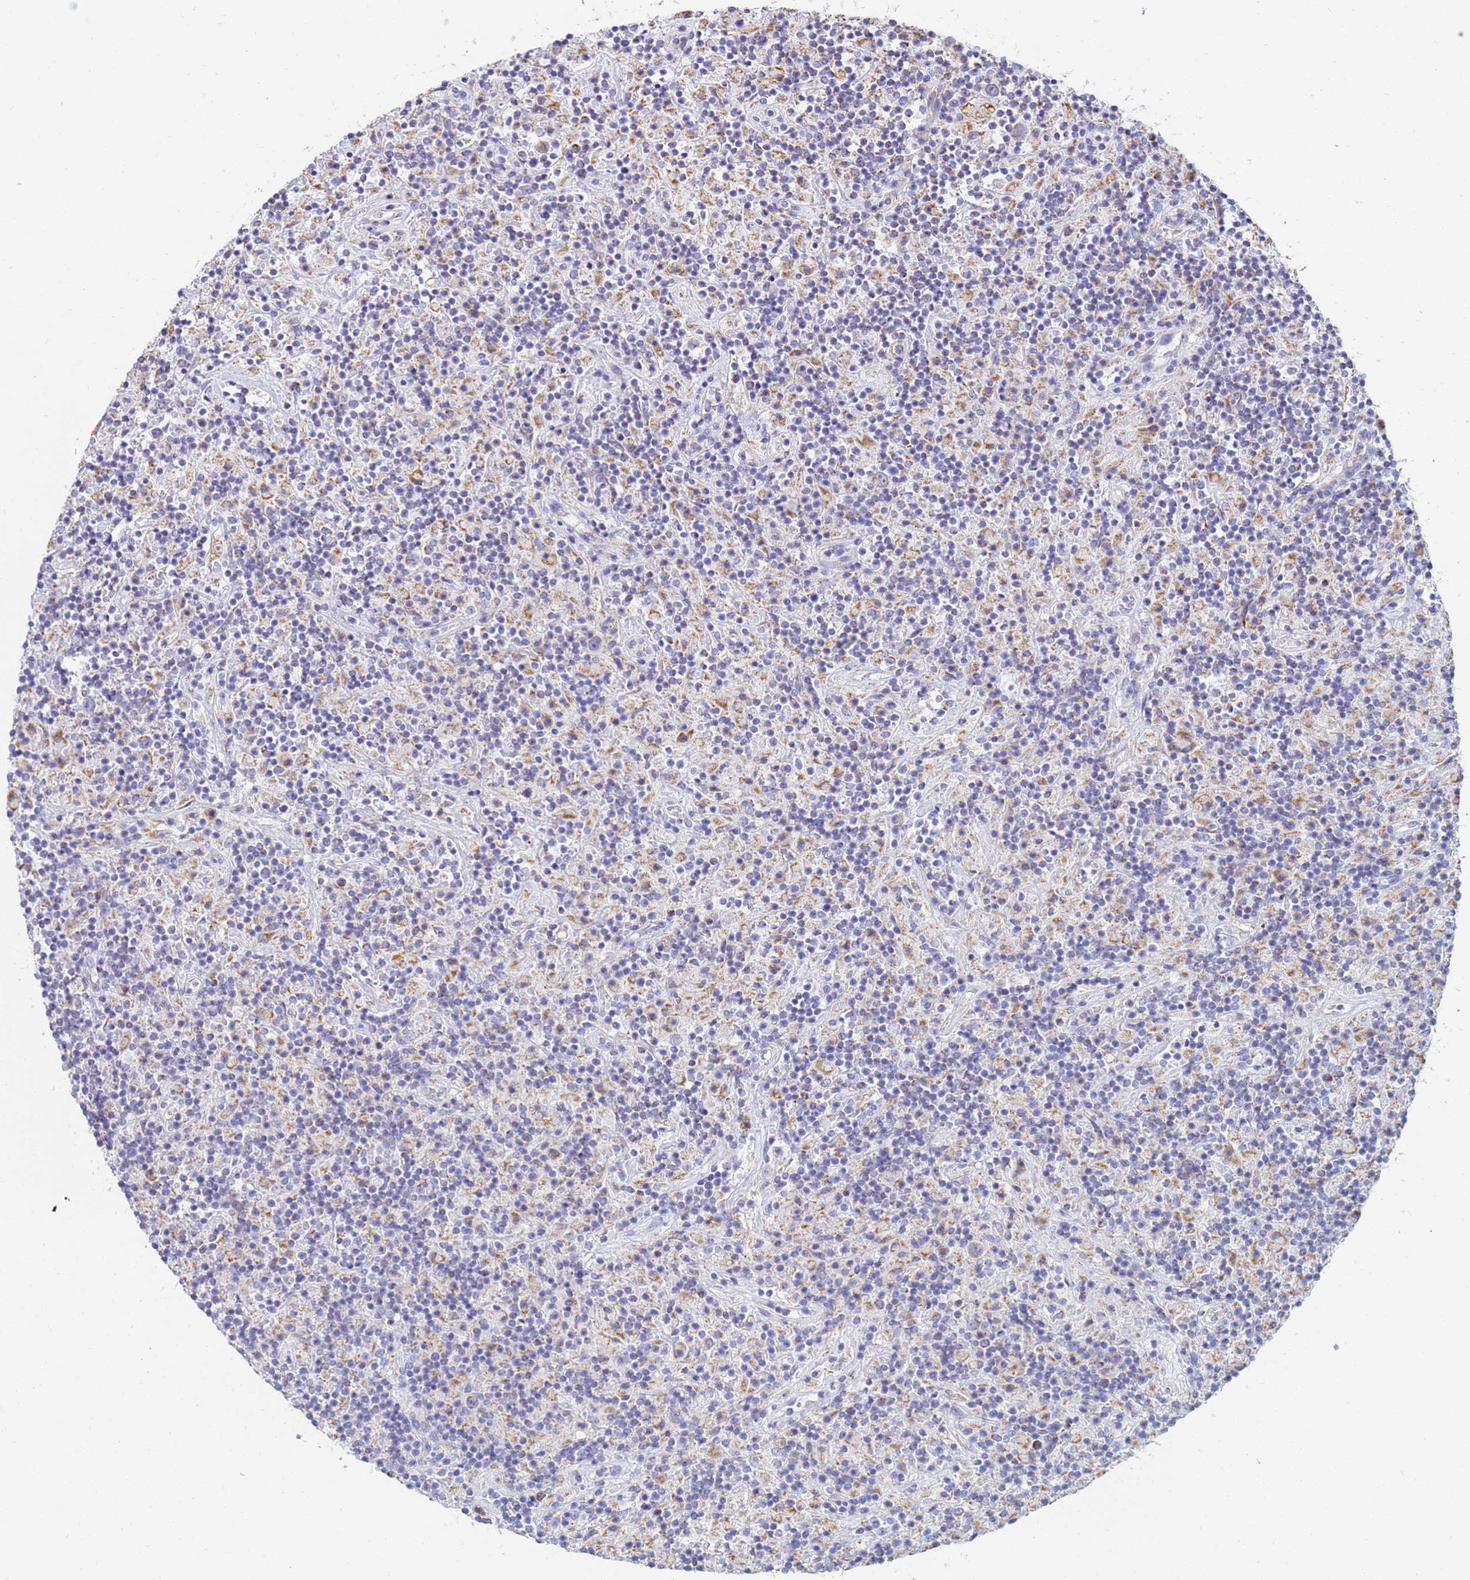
{"staining": {"intensity": "negative", "quantity": "none", "location": "none"}, "tissue": "lymphoma", "cell_type": "Tumor cells", "image_type": "cancer", "snomed": [{"axis": "morphology", "description": "Hodgkin's disease, NOS"}, {"axis": "topography", "description": "Lymph node"}], "caption": "Image shows no protein expression in tumor cells of Hodgkin's disease tissue. (DAB (3,3'-diaminobenzidine) immunohistochemistry (IHC) visualized using brightfield microscopy, high magnification).", "gene": "UQCRH", "patient": {"sex": "male", "age": 70}}